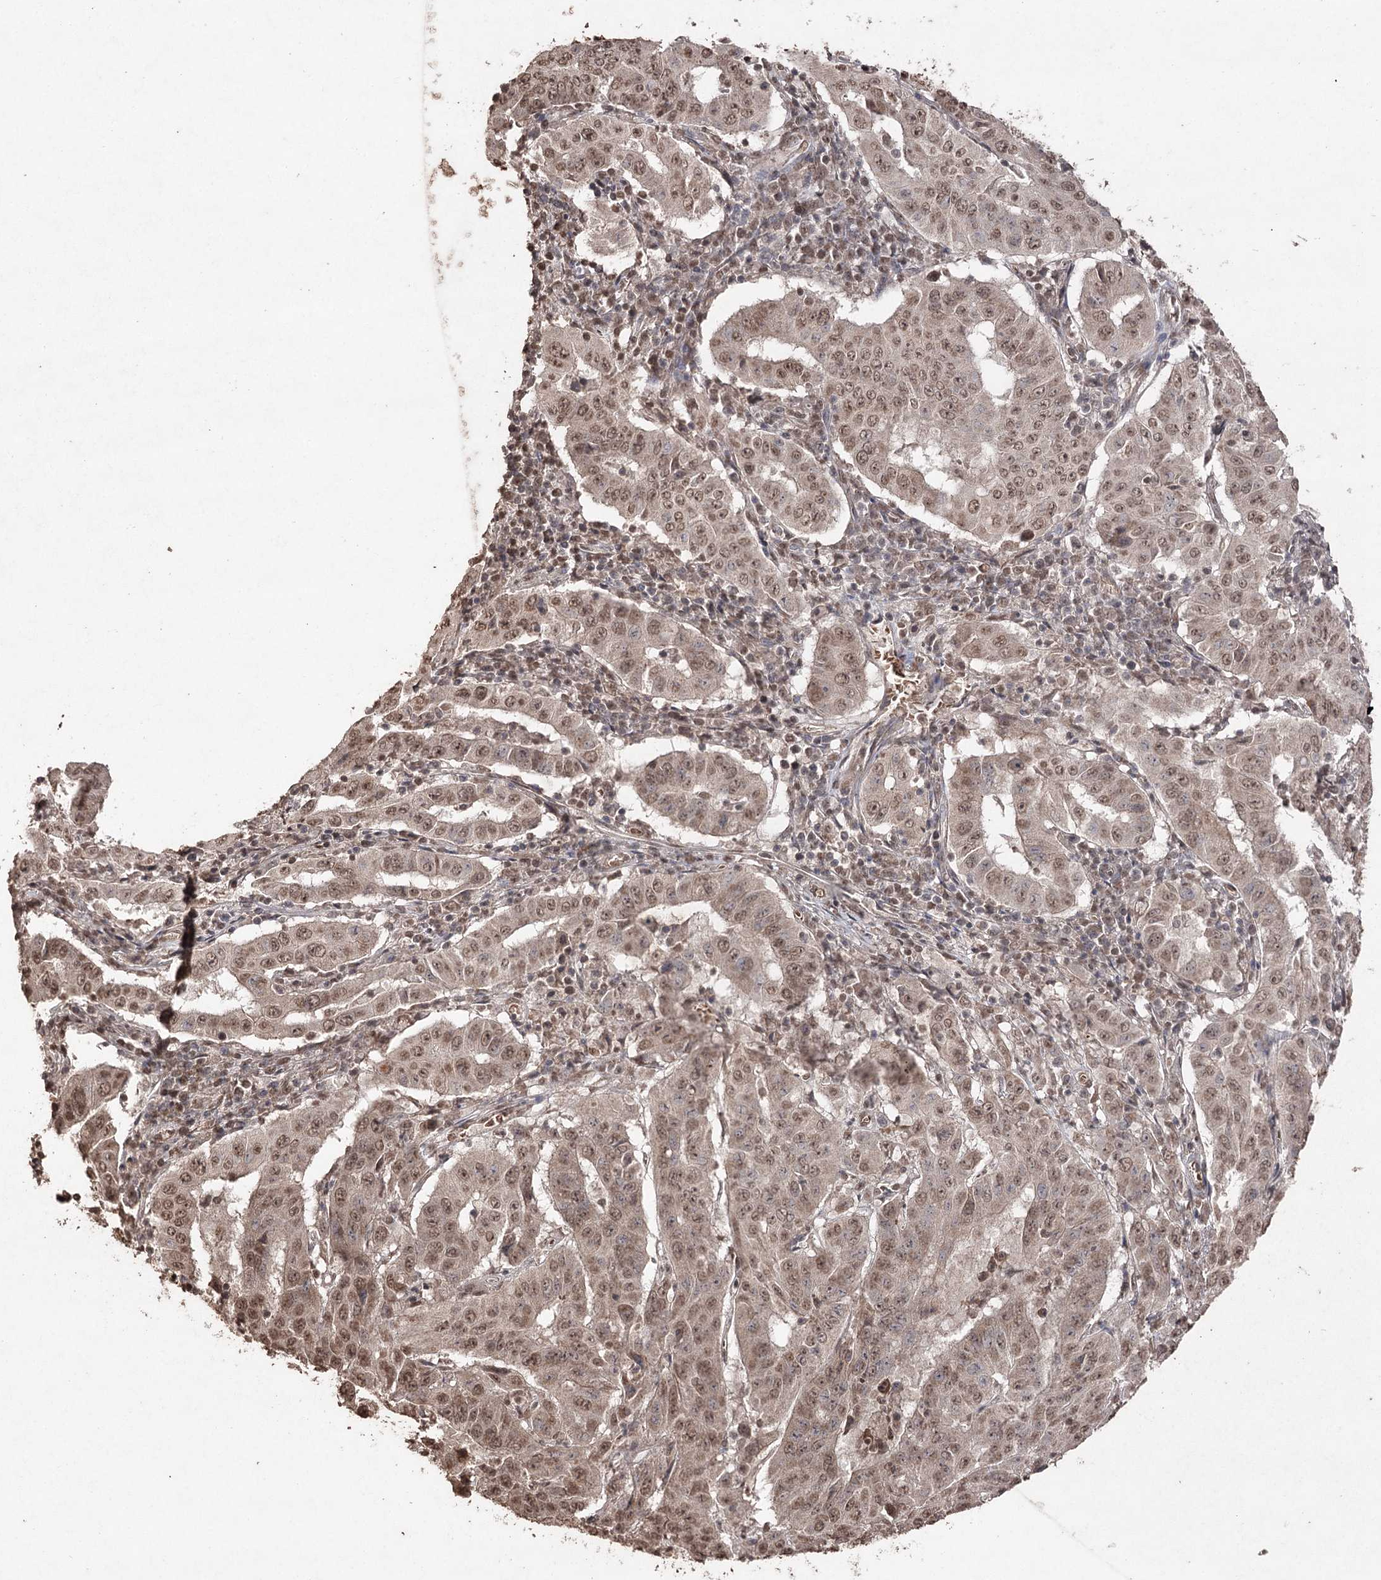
{"staining": {"intensity": "moderate", "quantity": ">75%", "location": "nuclear"}, "tissue": "pancreatic cancer", "cell_type": "Tumor cells", "image_type": "cancer", "snomed": [{"axis": "morphology", "description": "Adenocarcinoma, NOS"}, {"axis": "topography", "description": "Pancreas"}], "caption": "The photomicrograph shows staining of adenocarcinoma (pancreatic), revealing moderate nuclear protein expression (brown color) within tumor cells.", "gene": "ATG14", "patient": {"sex": "male", "age": 63}}